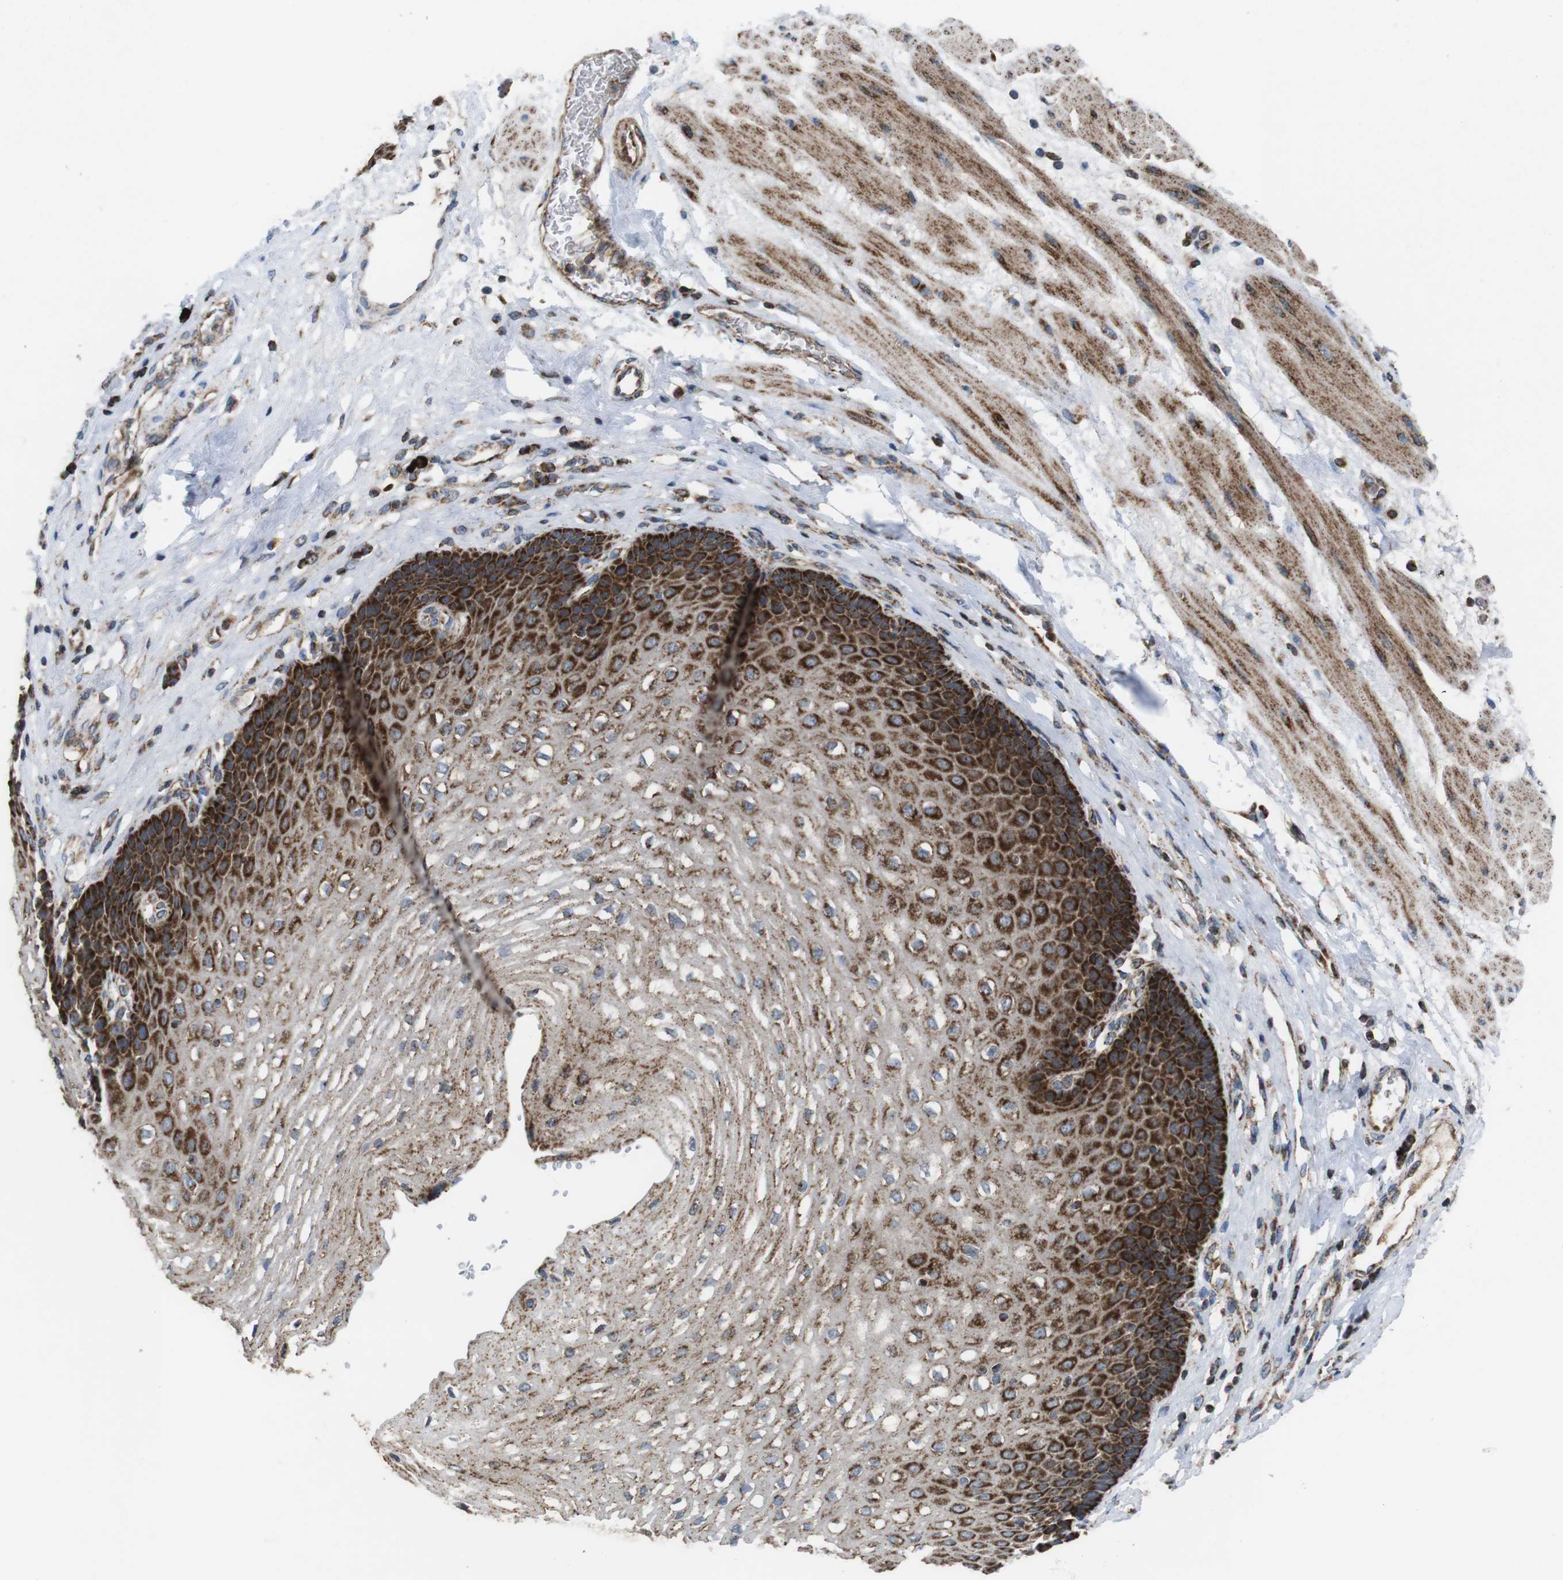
{"staining": {"intensity": "moderate", "quantity": "25%-75%", "location": "cytoplasmic/membranous"}, "tissue": "esophagus", "cell_type": "Squamous epithelial cells", "image_type": "normal", "snomed": [{"axis": "morphology", "description": "Normal tissue, NOS"}, {"axis": "topography", "description": "Esophagus"}], "caption": "Benign esophagus exhibits moderate cytoplasmic/membranous expression in approximately 25%-75% of squamous epithelial cells.", "gene": "HK1", "patient": {"sex": "male", "age": 48}}